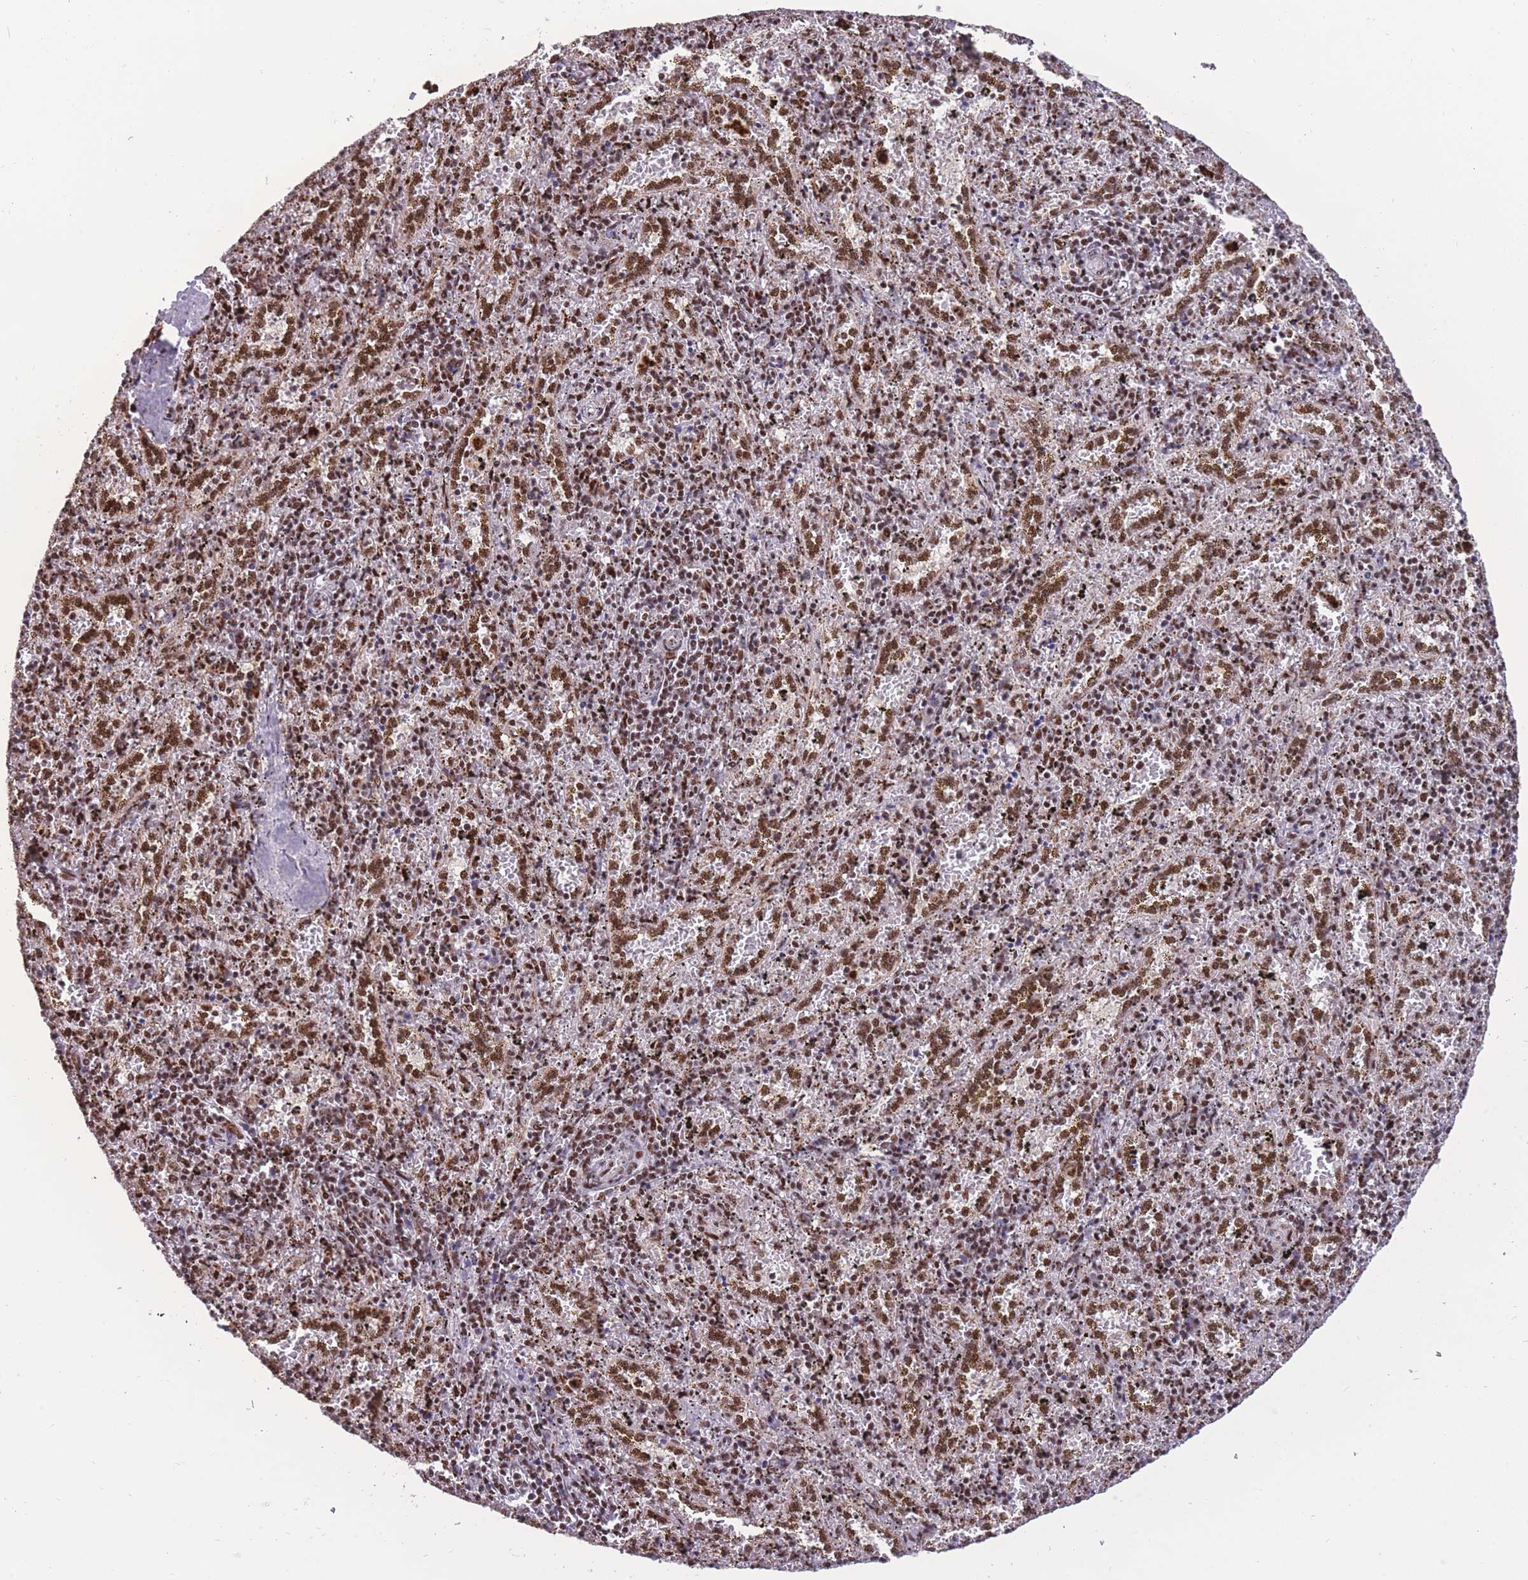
{"staining": {"intensity": "moderate", "quantity": ">75%", "location": "nuclear"}, "tissue": "spleen", "cell_type": "Cells in red pulp", "image_type": "normal", "snomed": [{"axis": "morphology", "description": "Normal tissue, NOS"}, {"axis": "topography", "description": "Spleen"}], "caption": "This photomicrograph demonstrates immunohistochemistry (IHC) staining of benign spleen, with medium moderate nuclear staining in approximately >75% of cells in red pulp.", "gene": "PRPF19", "patient": {"sex": "male", "age": 11}}